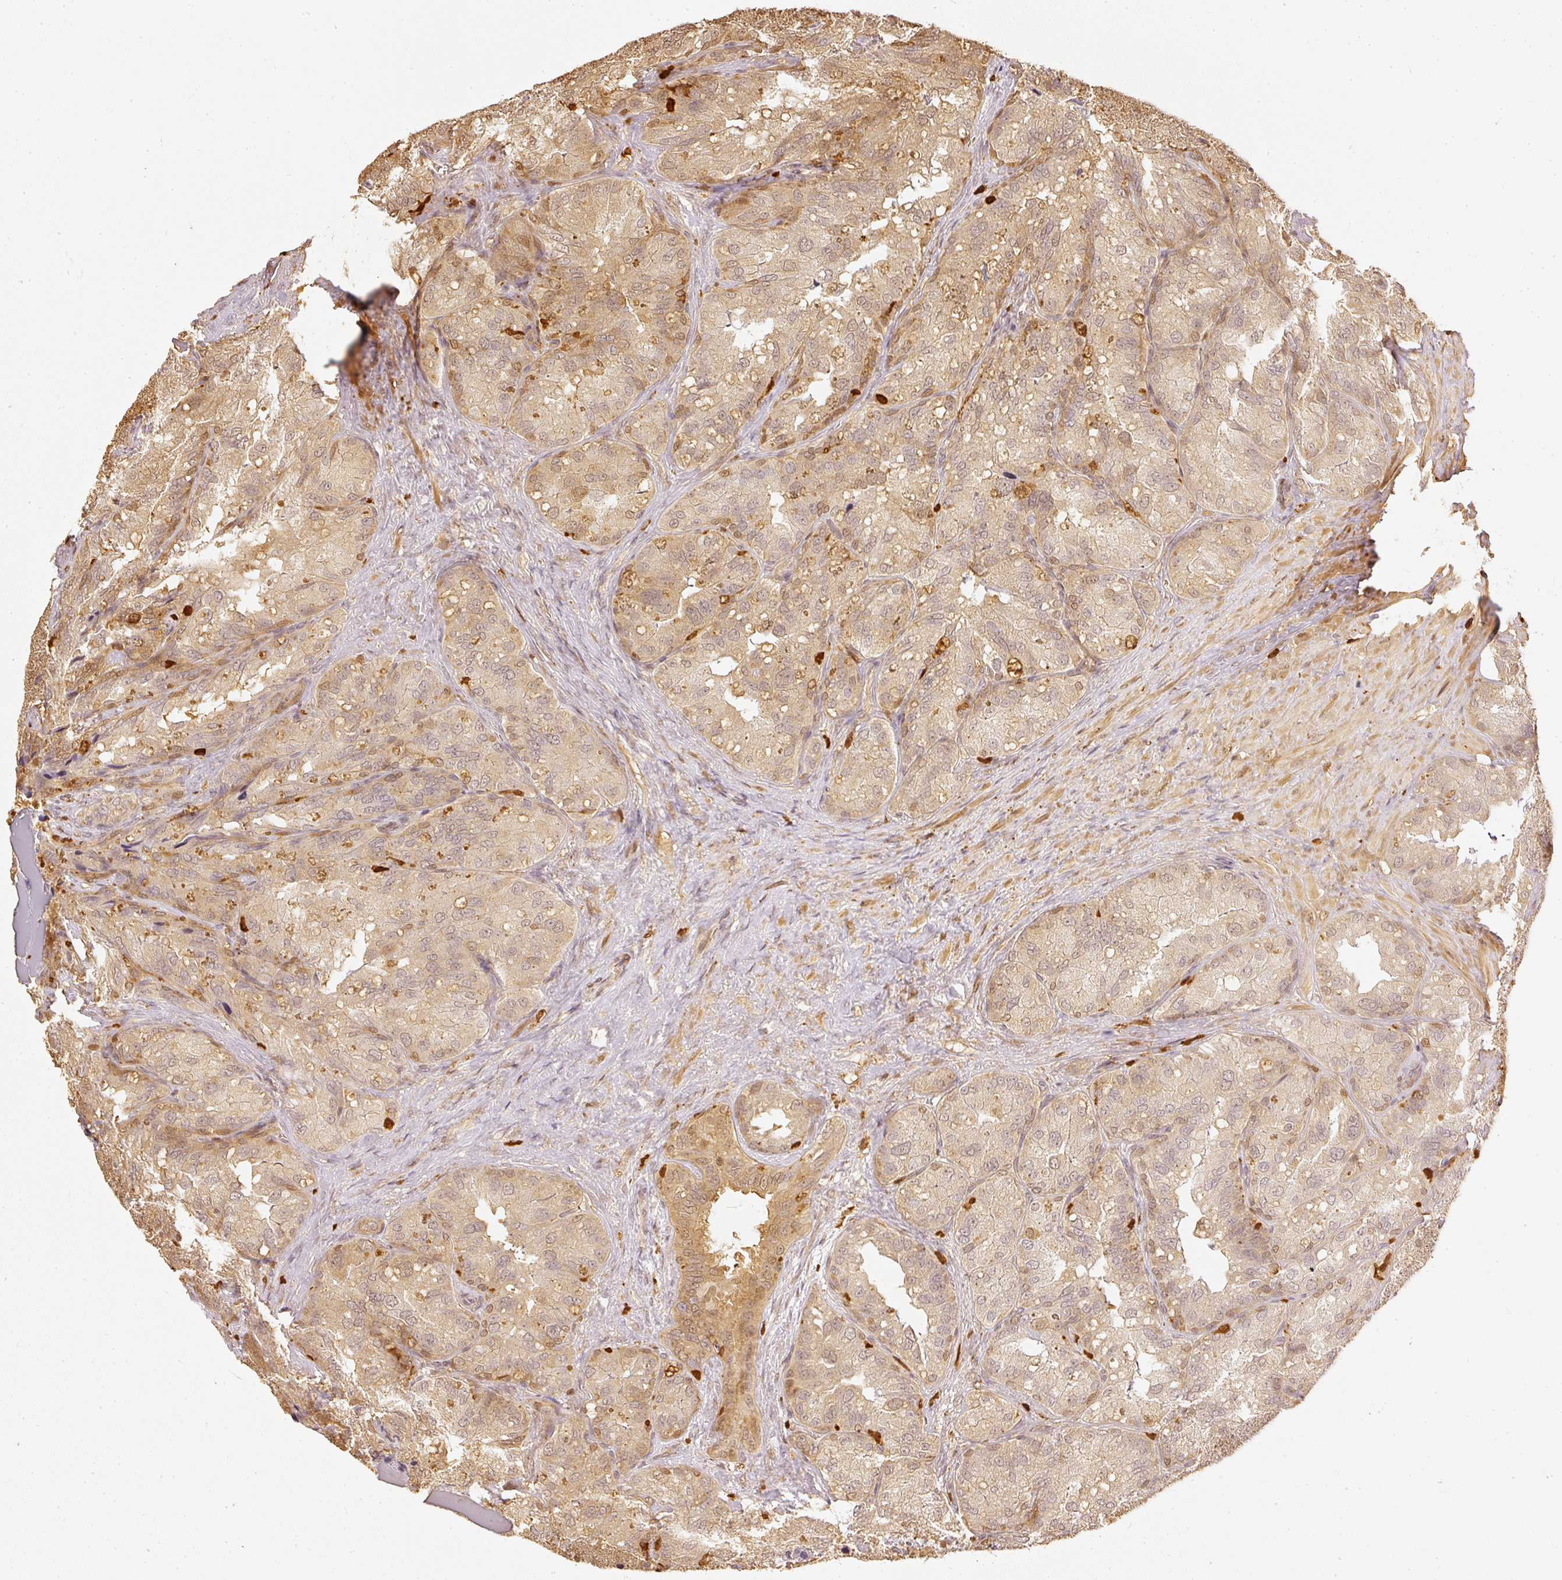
{"staining": {"intensity": "weak", "quantity": "25%-75%", "location": "cytoplasmic/membranous,nuclear"}, "tissue": "seminal vesicle", "cell_type": "Glandular cells", "image_type": "normal", "snomed": [{"axis": "morphology", "description": "Normal tissue, NOS"}, {"axis": "topography", "description": "Seminal veicle"}], "caption": "Seminal vesicle stained with DAB (3,3'-diaminobenzidine) immunohistochemistry (IHC) shows low levels of weak cytoplasmic/membranous,nuclear expression in approximately 25%-75% of glandular cells.", "gene": "PFN1", "patient": {"sex": "male", "age": 69}}